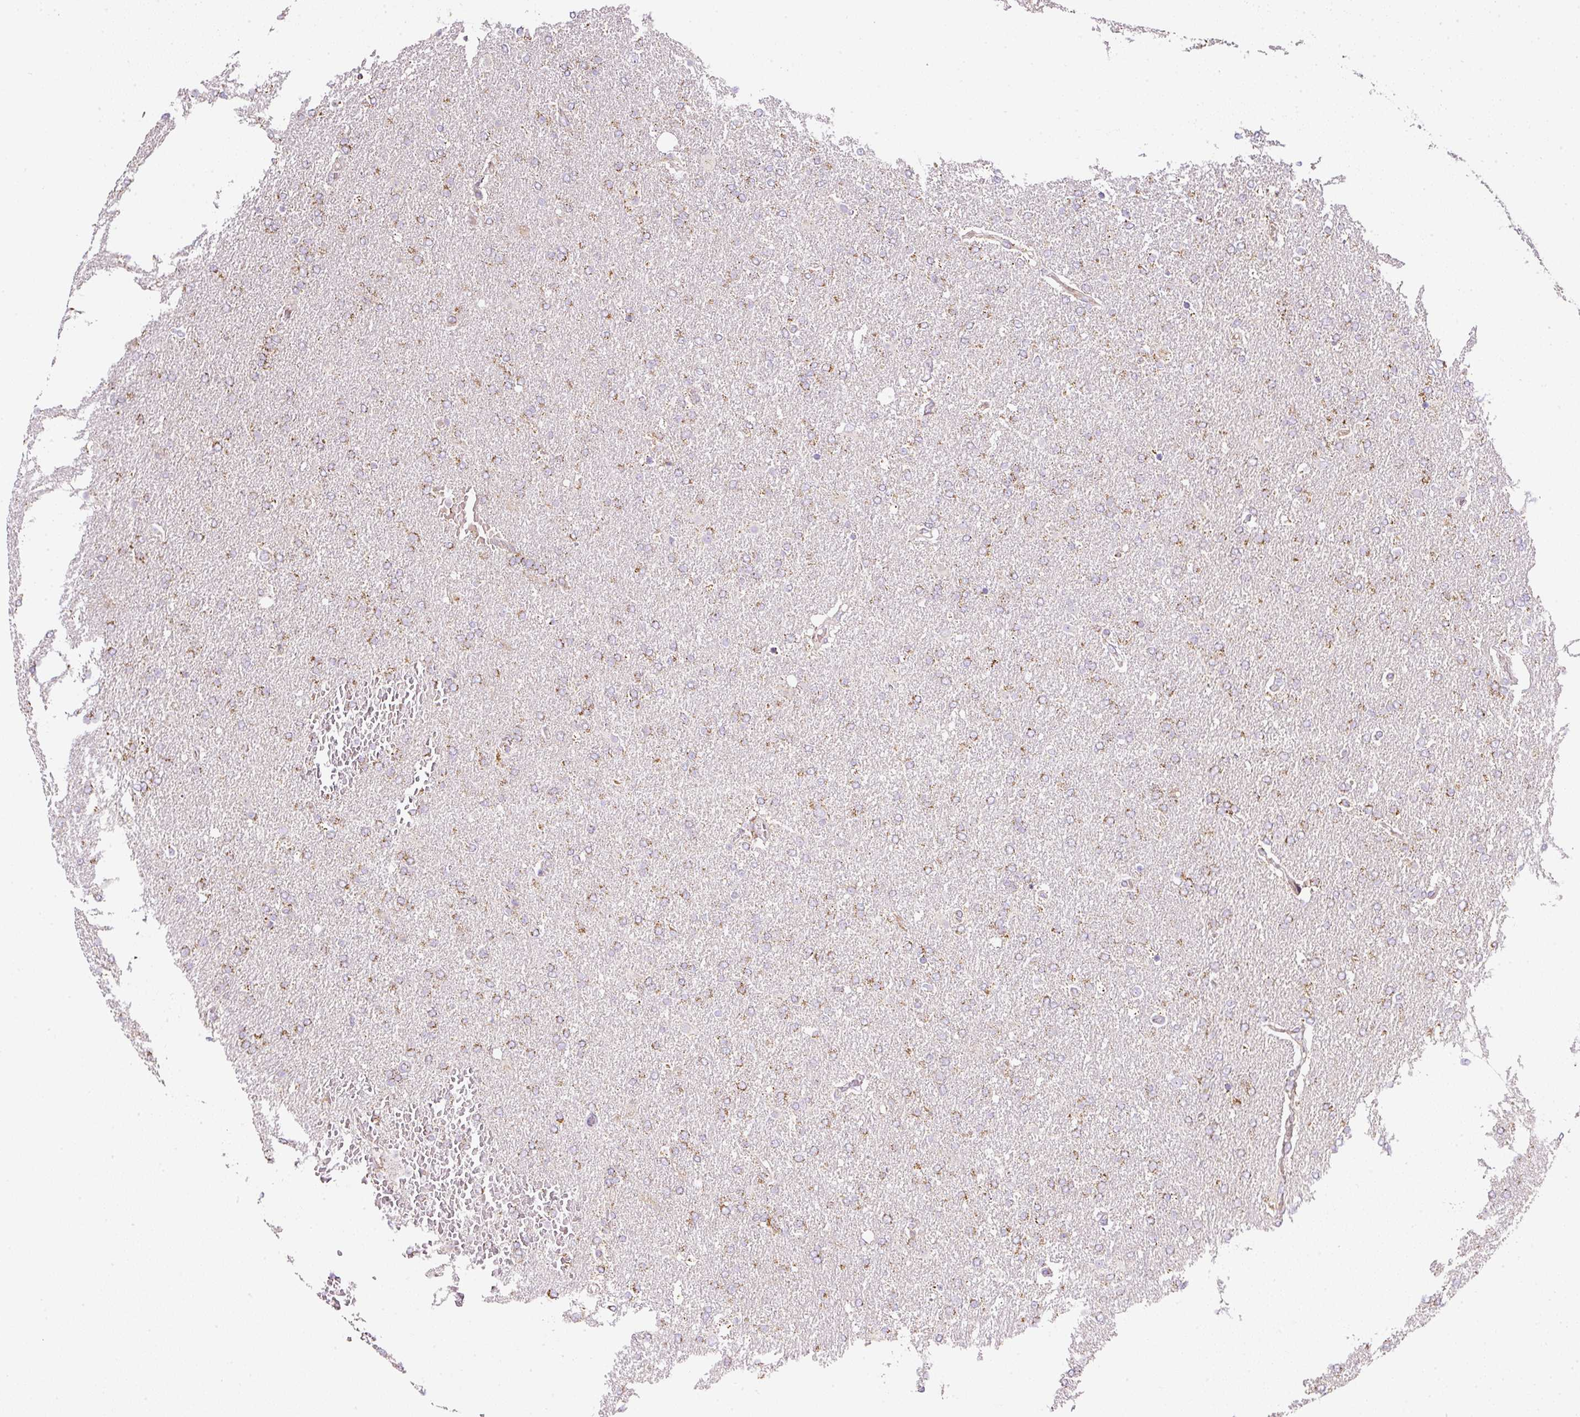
{"staining": {"intensity": "moderate", "quantity": "25%-75%", "location": "cytoplasmic/membranous"}, "tissue": "glioma", "cell_type": "Tumor cells", "image_type": "cancer", "snomed": [{"axis": "morphology", "description": "Glioma, malignant, High grade"}, {"axis": "topography", "description": "Brain"}], "caption": "The micrograph displays a brown stain indicating the presence of a protein in the cytoplasmic/membranous of tumor cells in malignant high-grade glioma. Nuclei are stained in blue.", "gene": "SDHA", "patient": {"sex": "male", "age": 72}}